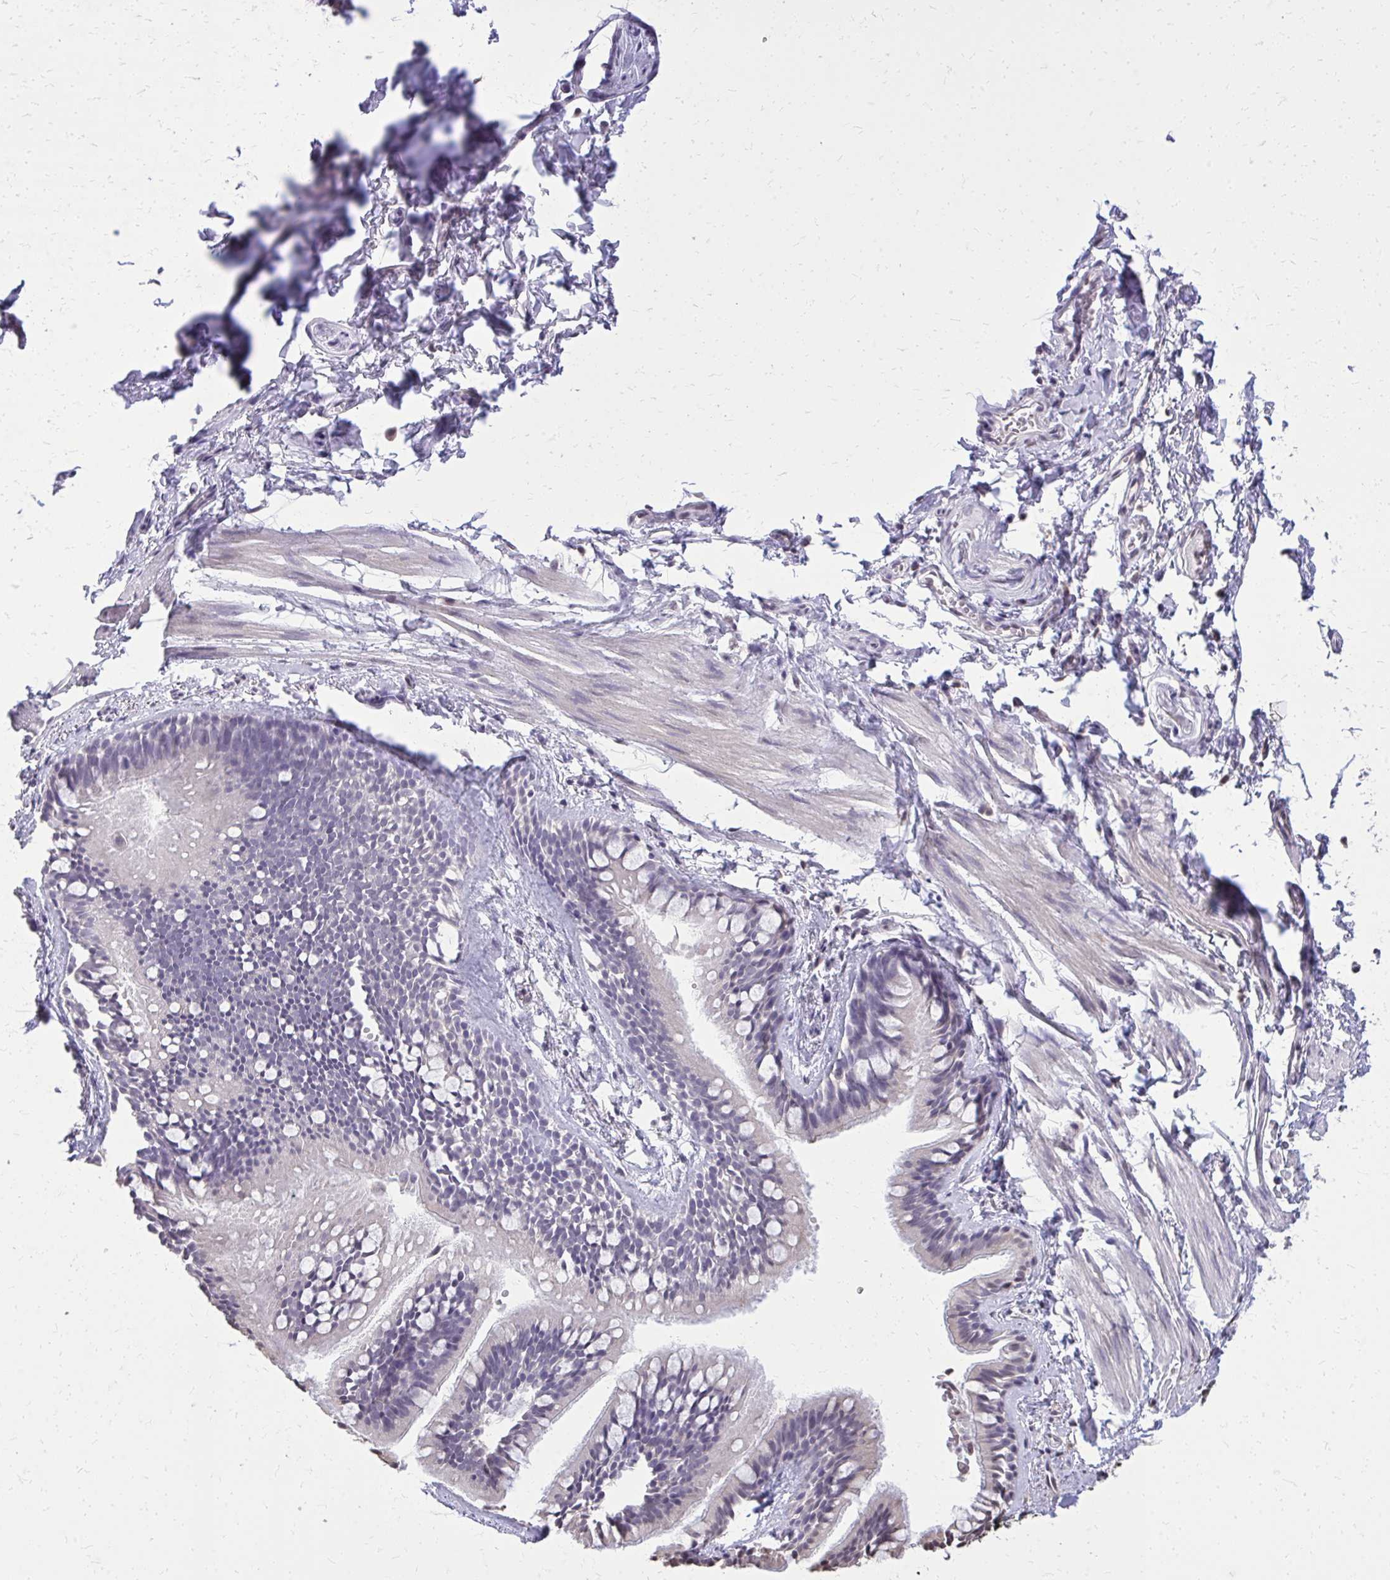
{"staining": {"intensity": "negative", "quantity": "none", "location": "none"}, "tissue": "bronchus", "cell_type": "Respiratory epithelial cells", "image_type": "normal", "snomed": [{"axis": "morphology", "description": "Normal tissue, NOS"}, {"axis": "topography", "description": "Bronchus"}], "caption": "DAB (3,3'-diaminobenzidine) immunohistochemical staining of benign human bronchus displays no significant staining in respiratory epithelial cells. Nuclei are stained in blue.", "gene": "AKAP5", "patient": {"sex": "female", "age": 59}}